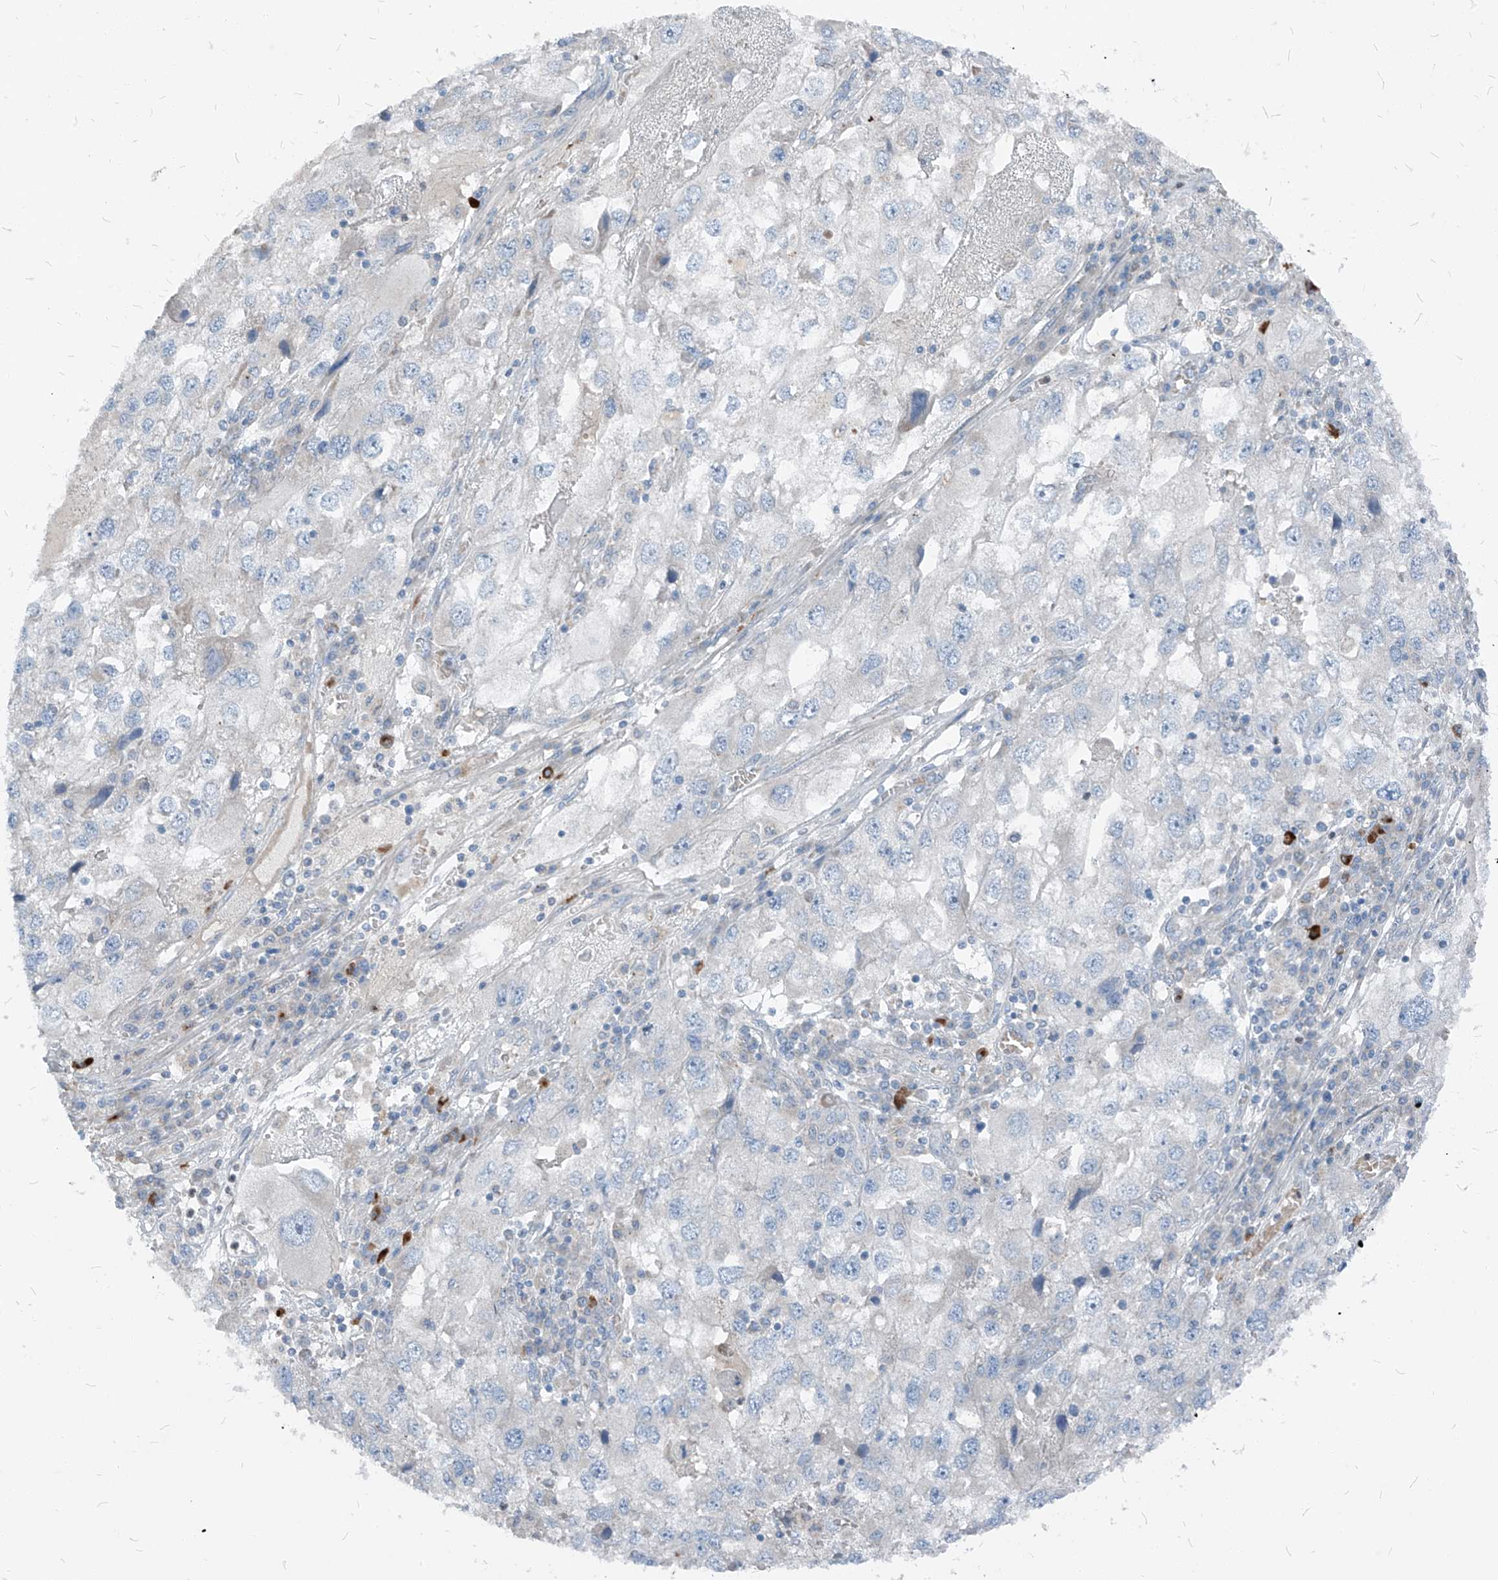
{"staining": {"intensity": "negative", "quantity": "none", "location": "none"}, "tissue": "endometrial cancer", "cell_type": "Tumor cells", "image_type": "cancer", "snomed": [{"axis": "morphology", "description": "Adenocarcinoma, NOS"}, {"axis": "topography", "description": "Endometrium"}], "caption": "A photomicrograph of adenocarcinoma (endometrial) stained for a protein reveals no brown staining in tumor cells. (Brightfield microscopy of DAB (3,3'-diaminobenzidine) immunohistochemistry at high magnification).", "gene": "CHMP2B", "patient": {"sex": "female", "age": 49}}